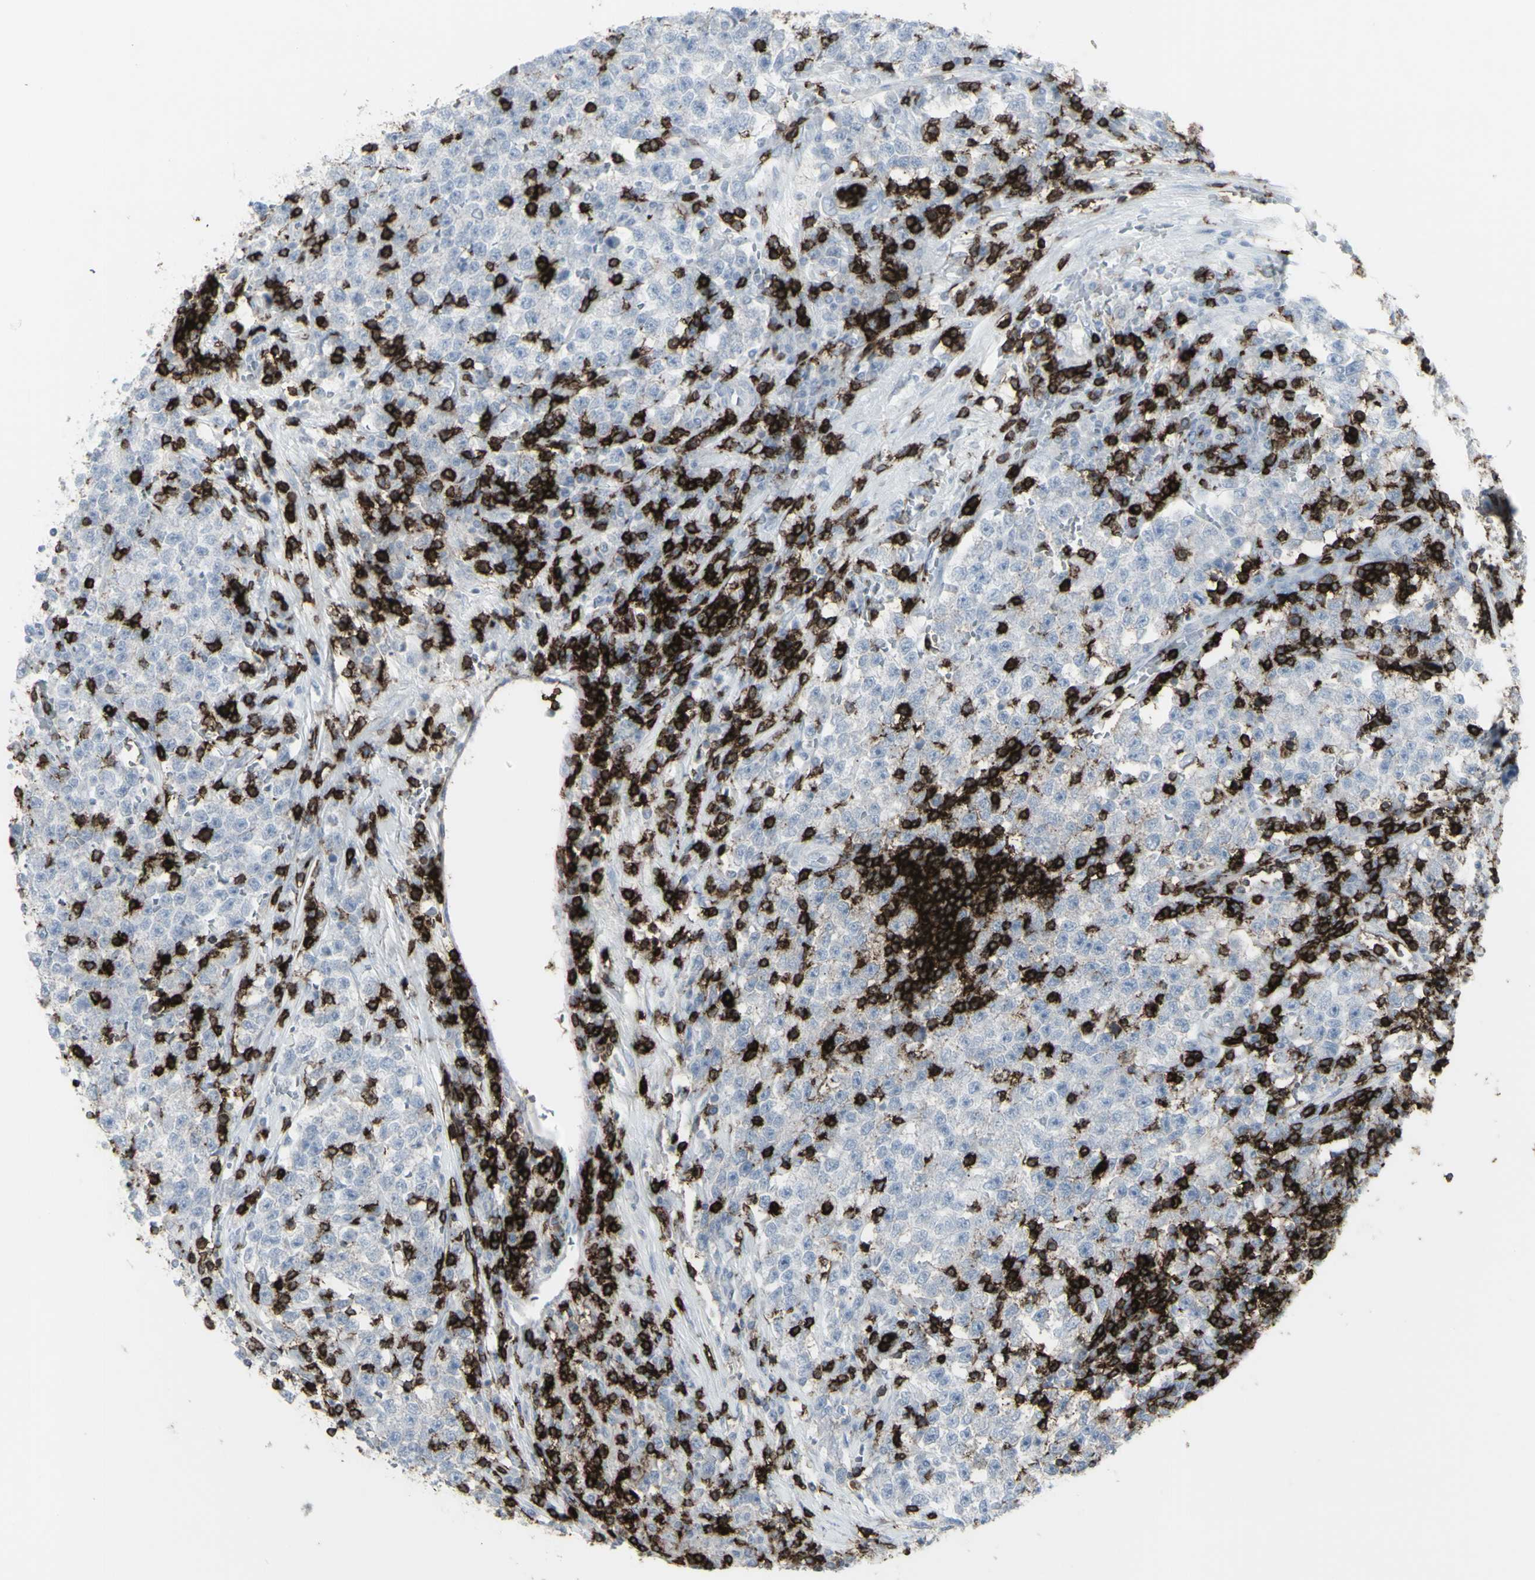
{"staining": {"intensity": "negative", "quantity": "none", "location": "none"}, "tissue": "testis cancer", "cell_type": "Tumor cells", "image_type": "cancer", "snomed": [{"axis": "morphology", "description": "Seminoma, NOS"}, {"axis": "topography", "description": "Testis"}], "caption": "Micrograph shows no significant protein positivity in tumor cells of testis cancer (seminoma).", "gene": "CD247", "patient": {"sex": "male", "age": 22}}